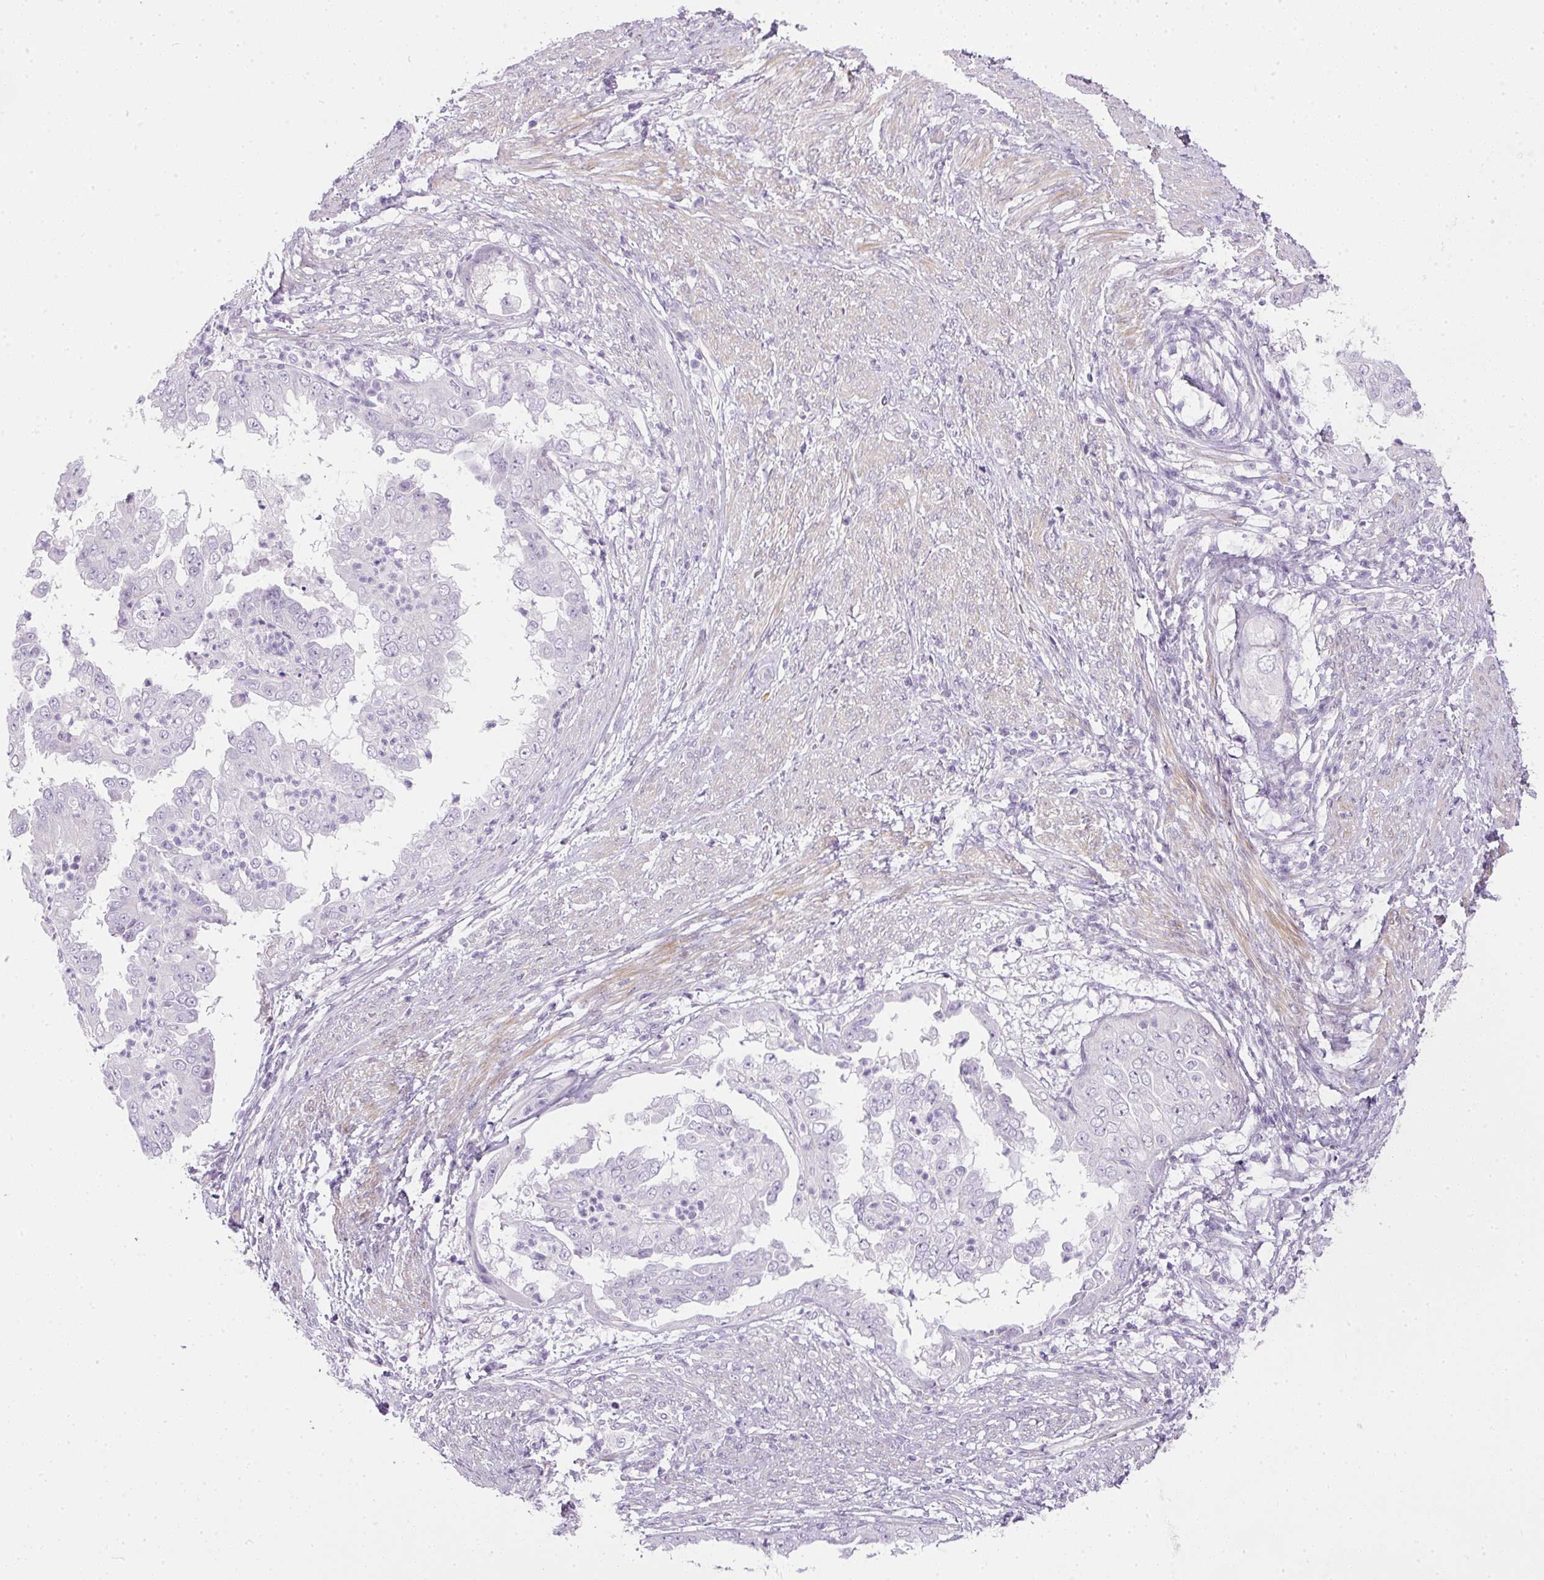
{"staining": {"intensity": "negative", "quantity": "none", "location": "none"}, "tissue": "endometrial cancer", "cell_type": "Tumor cells", "image_type": "cancer", "snomed": [{"axis": "morphology", "description": "Adenocarcinoma, NOS"}, {"axis": "topography", "description": "Endometrium"}], "caption": "An image of human adenocarcinoma (endometrial) is negative for staining in tumor cells.", "gene": "RAX2", "patient": {"sex": "female", "age": 85}}